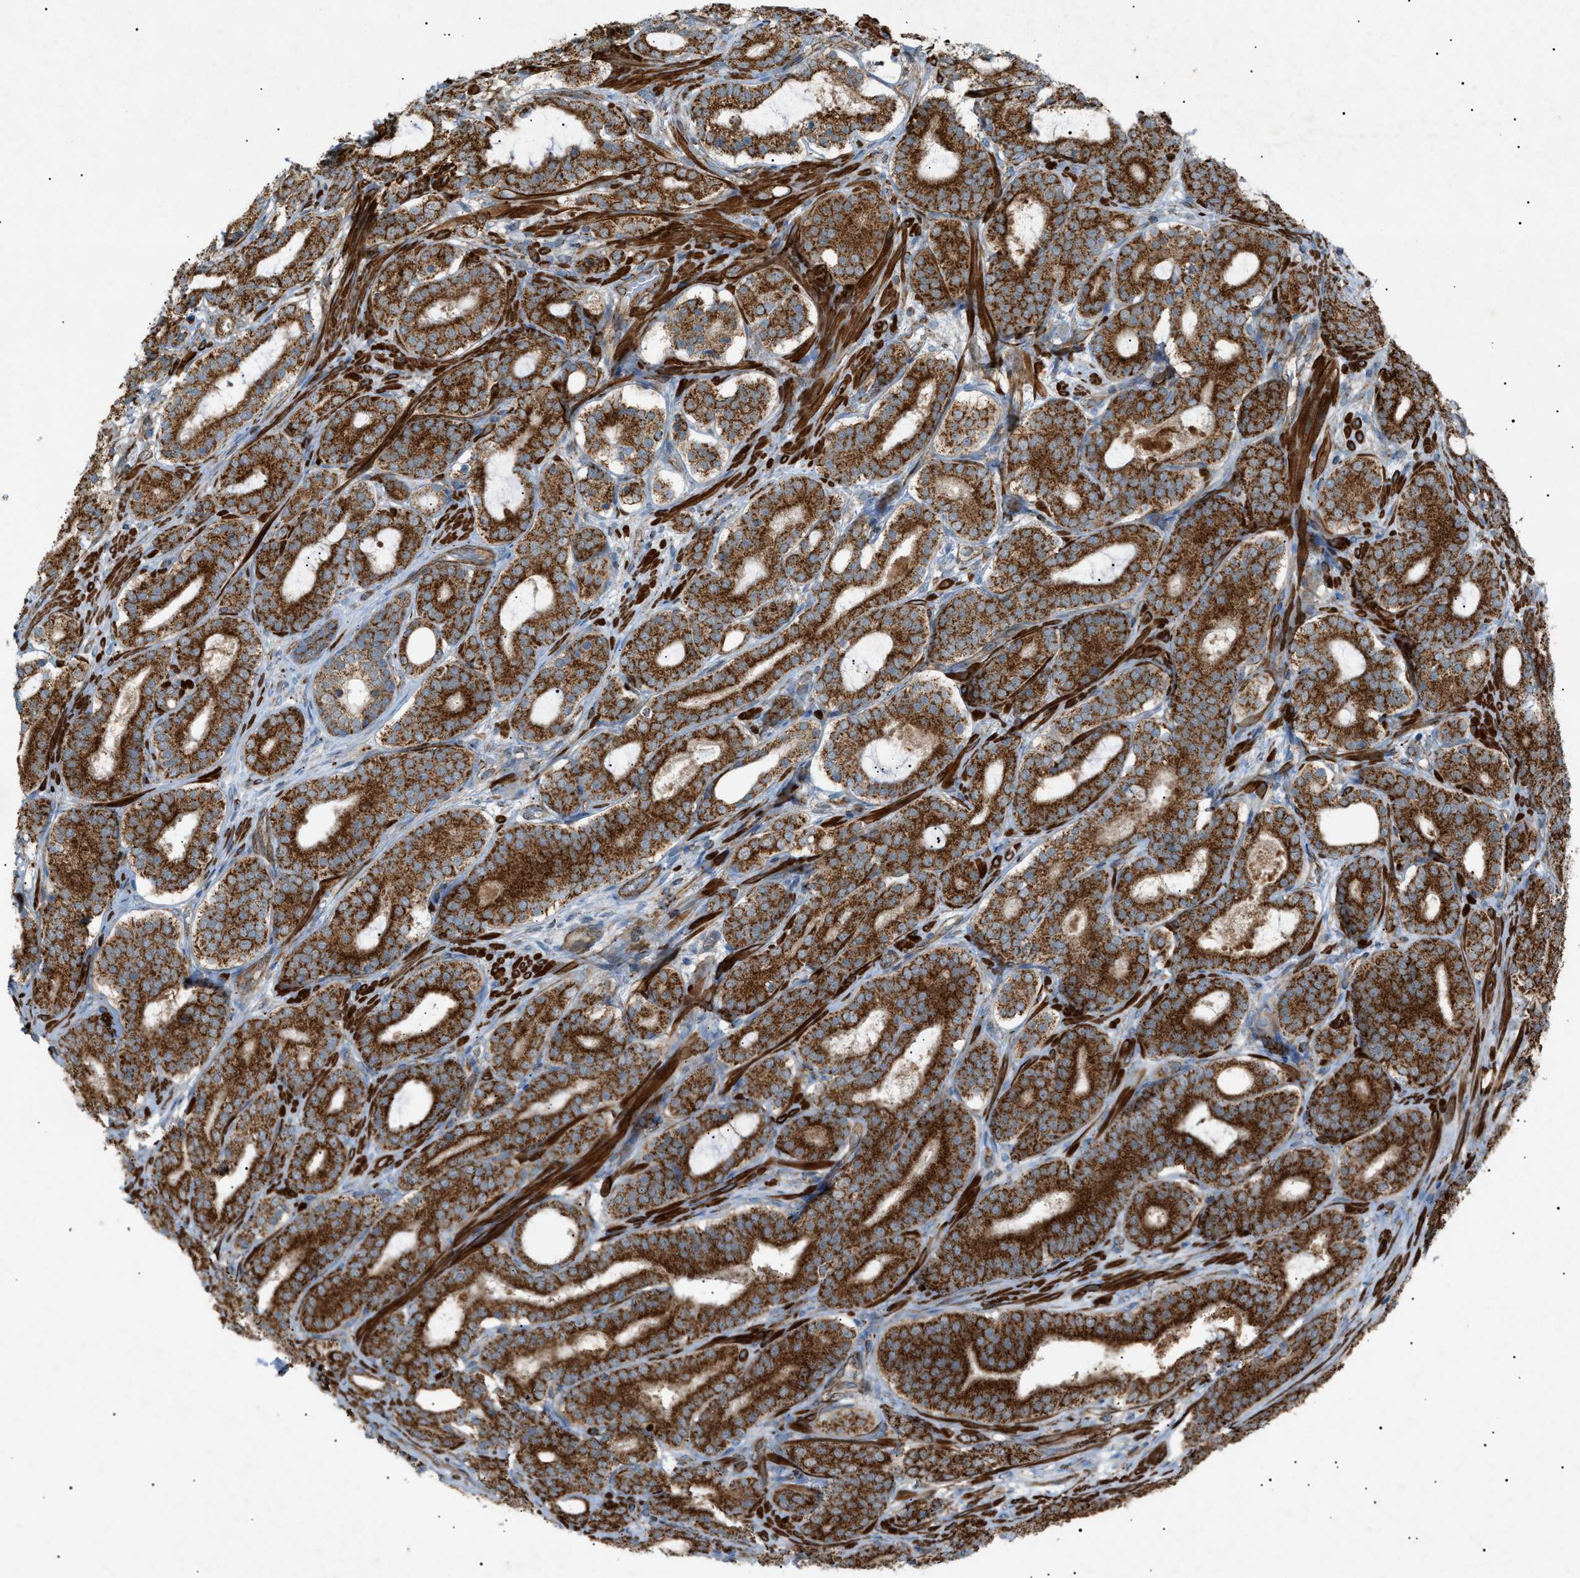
{"staining": {"intensity": "strong", "quantity": ">75%", "location": "cytoplasmic/membranous"}, "tissue": "prostate cancer", "cell_type": "Tumor cells", "image_type": "cancer", "snomed": [{"axis": "morphology", "description": "Adenocarcinoma, High grade"}, {"axis": "topography", "description": "Prostate"}], "caption": "This is an image of immunohistochemistry (IHC) staining of adenocarcinoma (high-grade) (prostate), which shows strong staining in the cytoplasmic/membranous of tumor cells.", "gene": "C1GALT1C1", "patient": {"sex": "male", "age": 60}}